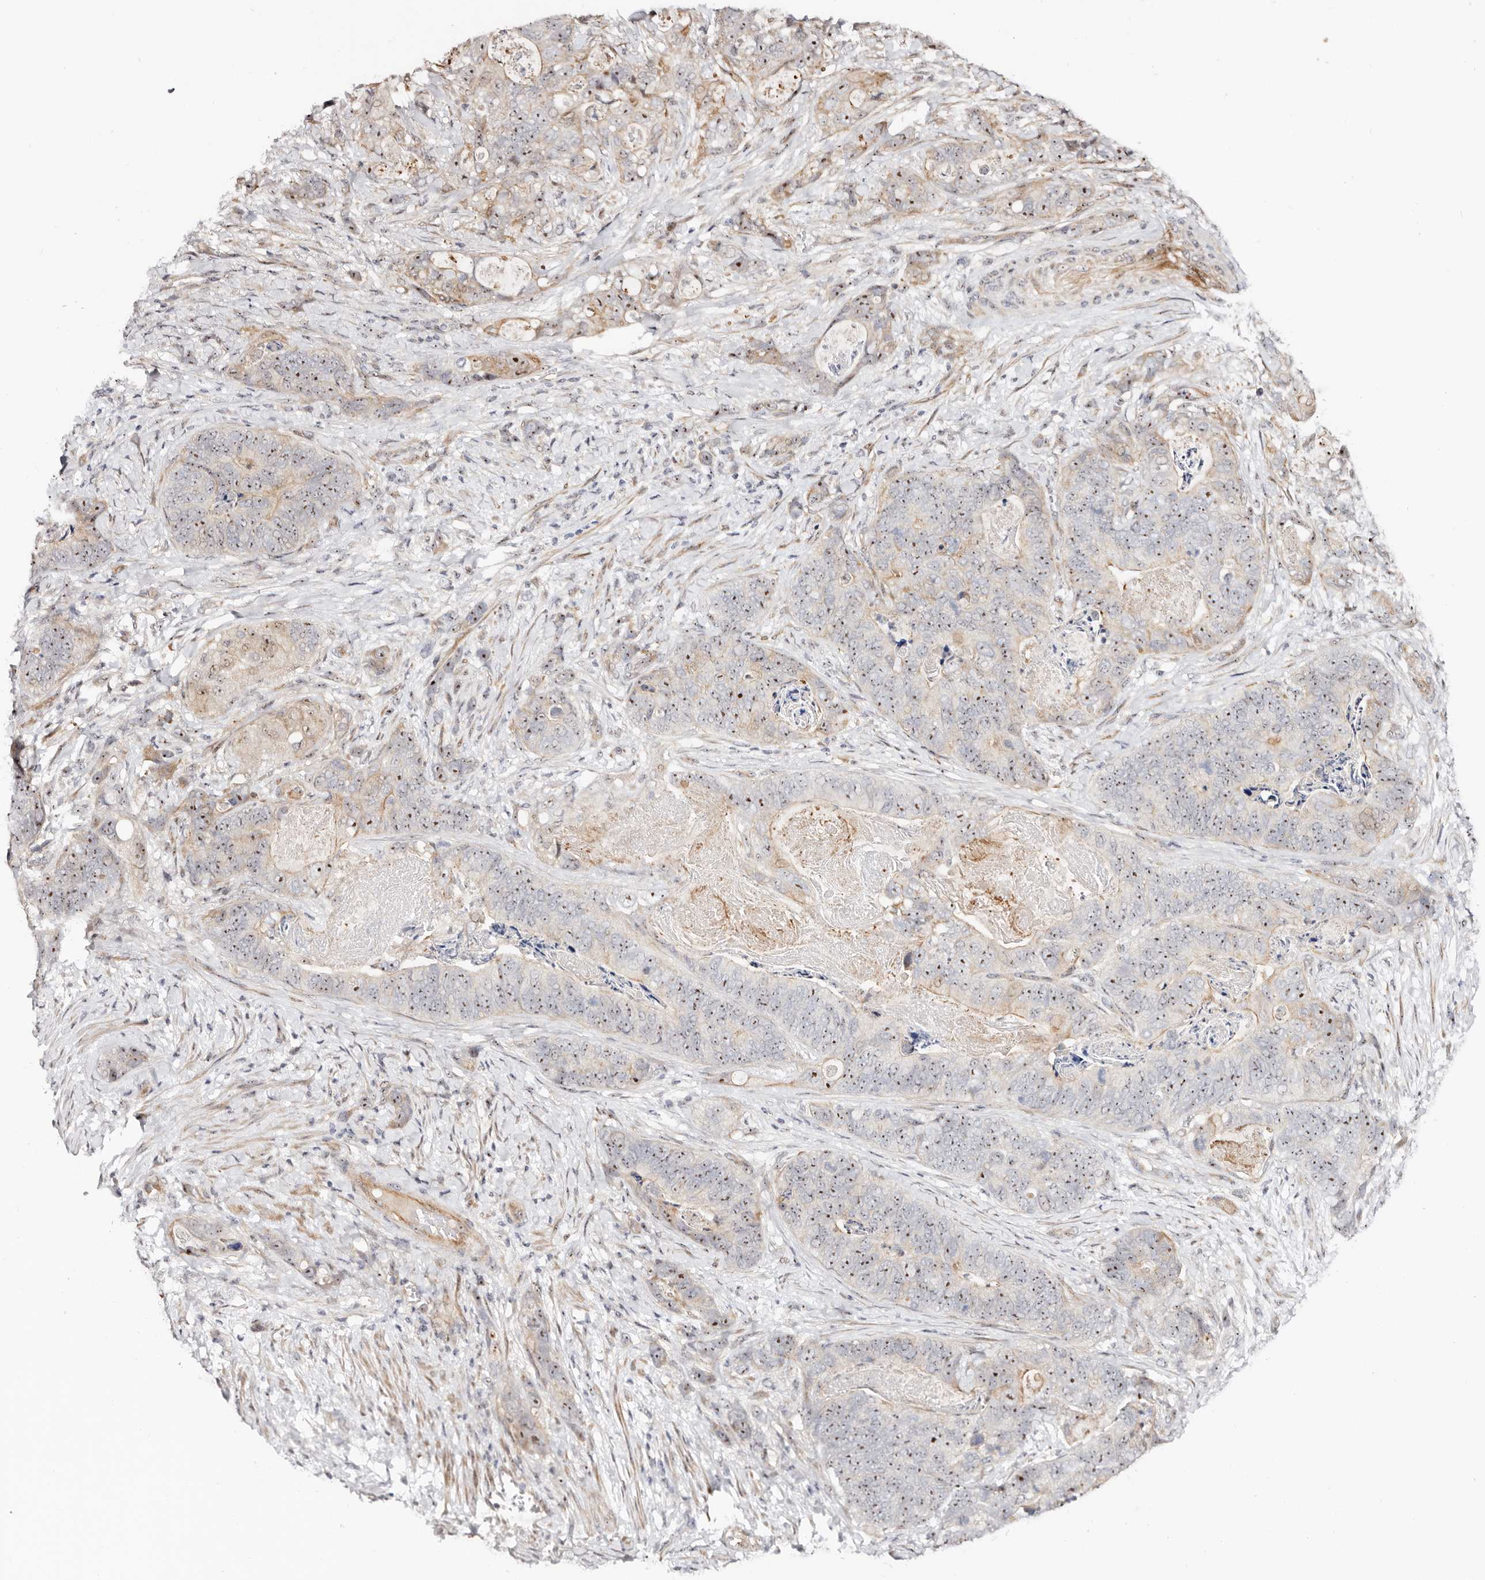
{"staining": {"intensity": "moderate", "quantity": ">75%", "location": "nuclear"}, "tissue": "stomach cancer", "cell_type": "Tumor cells", "image_type": "cancer", "snomed": [{"axis": "morphology", "description": "Normal tissue, NOS"}, {"axis": "morphology", "description": "Adenocarcinoma, NOS"}, {"axis": "topography", "description": "Stomach"}], "caption": "The photomicrograph demonstrates staining of adenocarcinoma (stomach), revealing moderate nuclear protein positivity (brown color) within tumor cells. Ihc stains the protein of interest in brown and the nuclei are stained blue.", "gene": "ODF2L", "patient": {"sex": "female", "age": 89}}